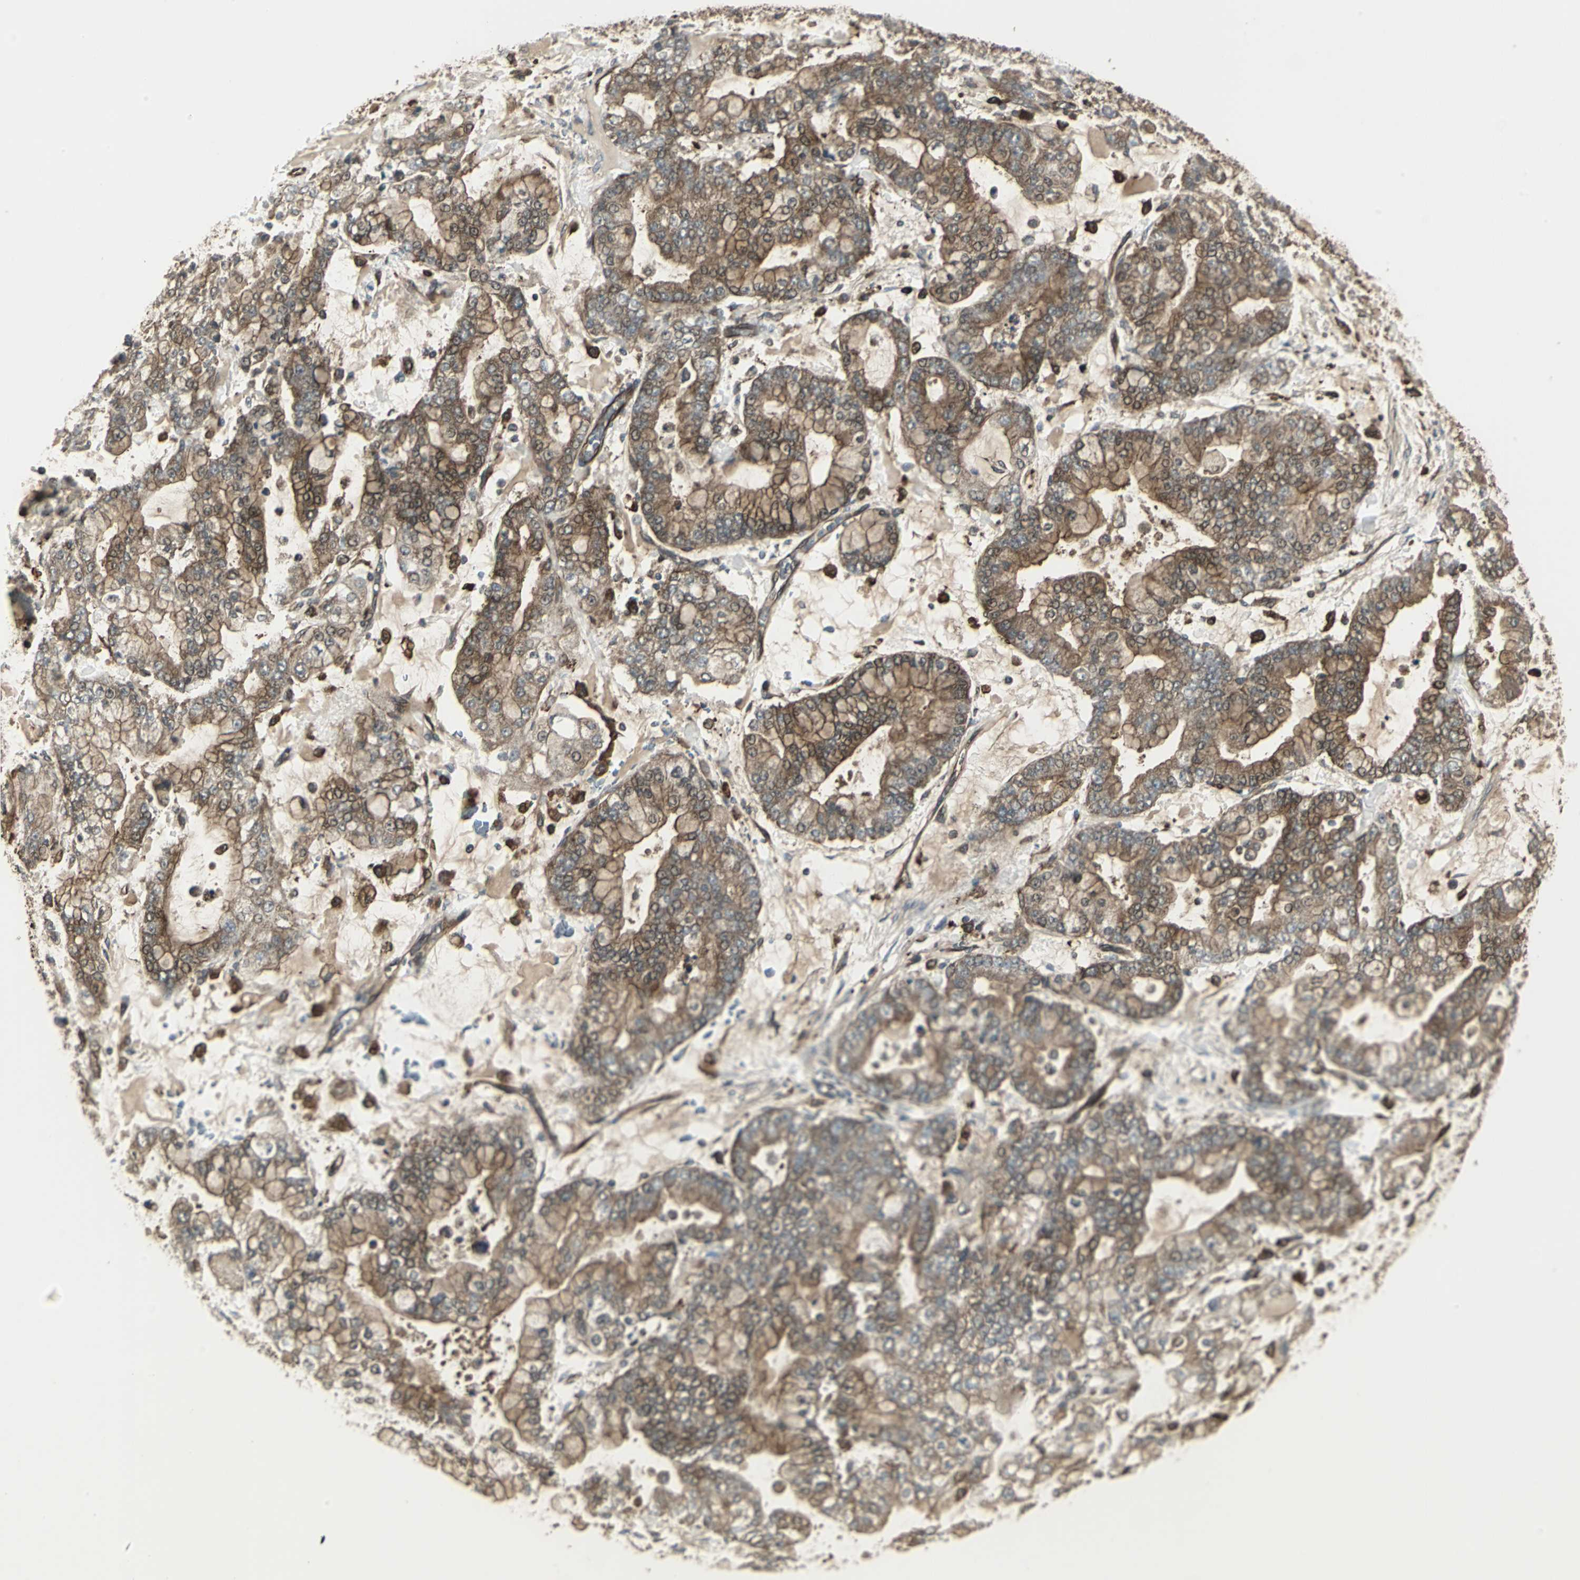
{"staining": {"intensity": "moderate", "quantity": ">75%", "location": "cytoplasmic/membranous"}, "tissue": "stomach cancer", "cell_type": "Tumor cells", "image_type": "cancer", "snomed": [{"axis": "morphology", "description": "Adenocarcinoma, NOS"}, {"axis": "topography", "description": "Stomach"}], "caption": "Protein staining of stomach cancer (adenocarcinoma) tissue displays moderate cytoplasmic/membranous staining in about >75% of tumor cells.", "gene": "PRXL2B", "patient": {"sex": "male", "age": 76}}